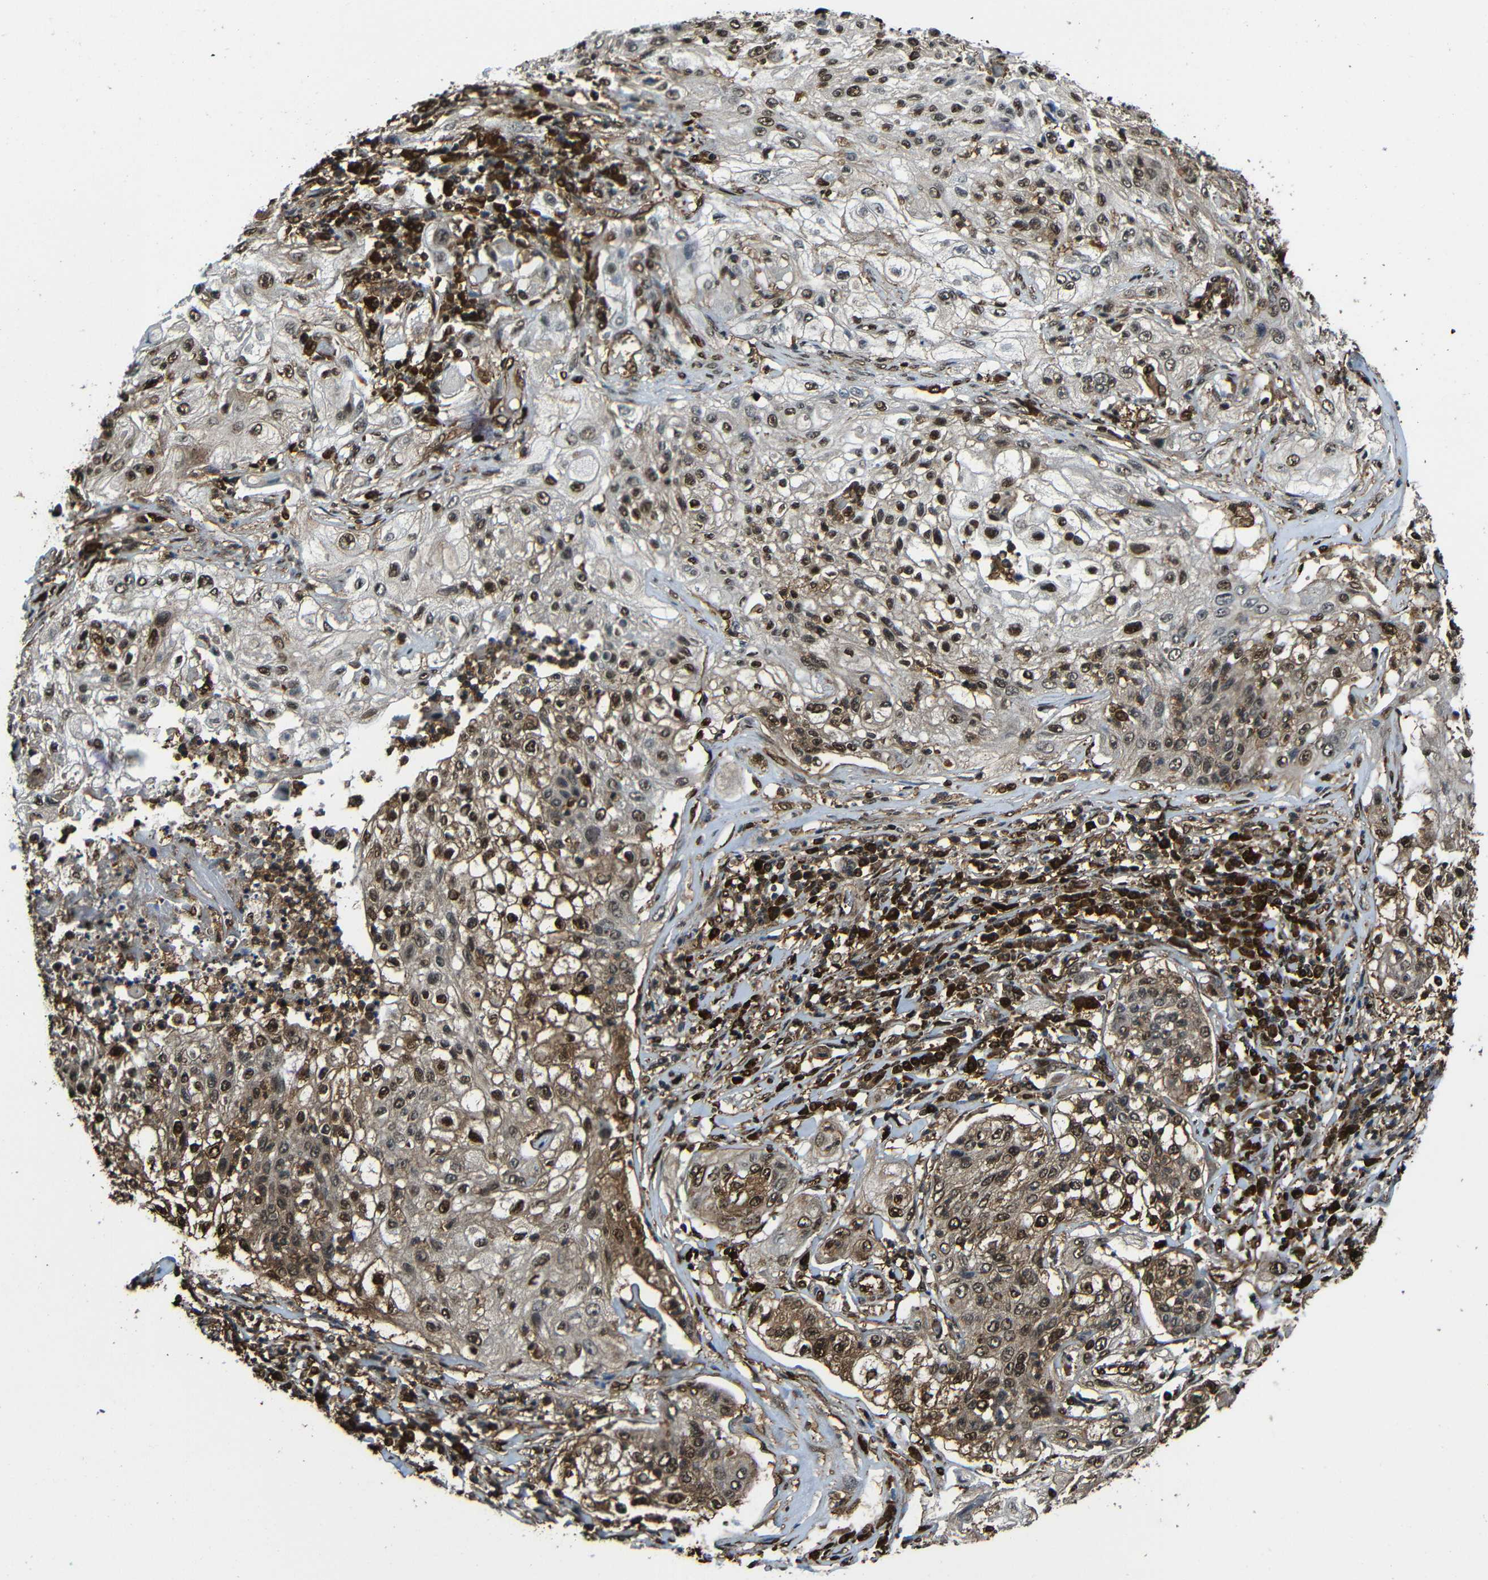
{"staining": {"intensity": "moderate", "quantity": ">75%", "location": "cytoplasmic/membranous,nuclear"}, "tissue": "lung cancer", "cell_type": "Tumor cells", "image_type": "cancer", "snomed": [{"axis": "morphology", "description": "Inflammation, NOS"}, {"axis": "morphology", "description": "Squamous cell carcinoma, NOS"}, {"axis": "topography", "description": "Lymph node"}, {"axis": "topography", "description": "Soft tissue"}, {"axis": "topography", "description": "Lung"}], "caption": "High-power microscopy captured an immunohistochemistry (IHC) photomicrograph of lung cancer, revealing moderate cytoplasmic/membranous and nuclear staining in approximately >75% of tumor cells.", "gene": "VCP", "patient": {"sex": "male", "age": 66}}